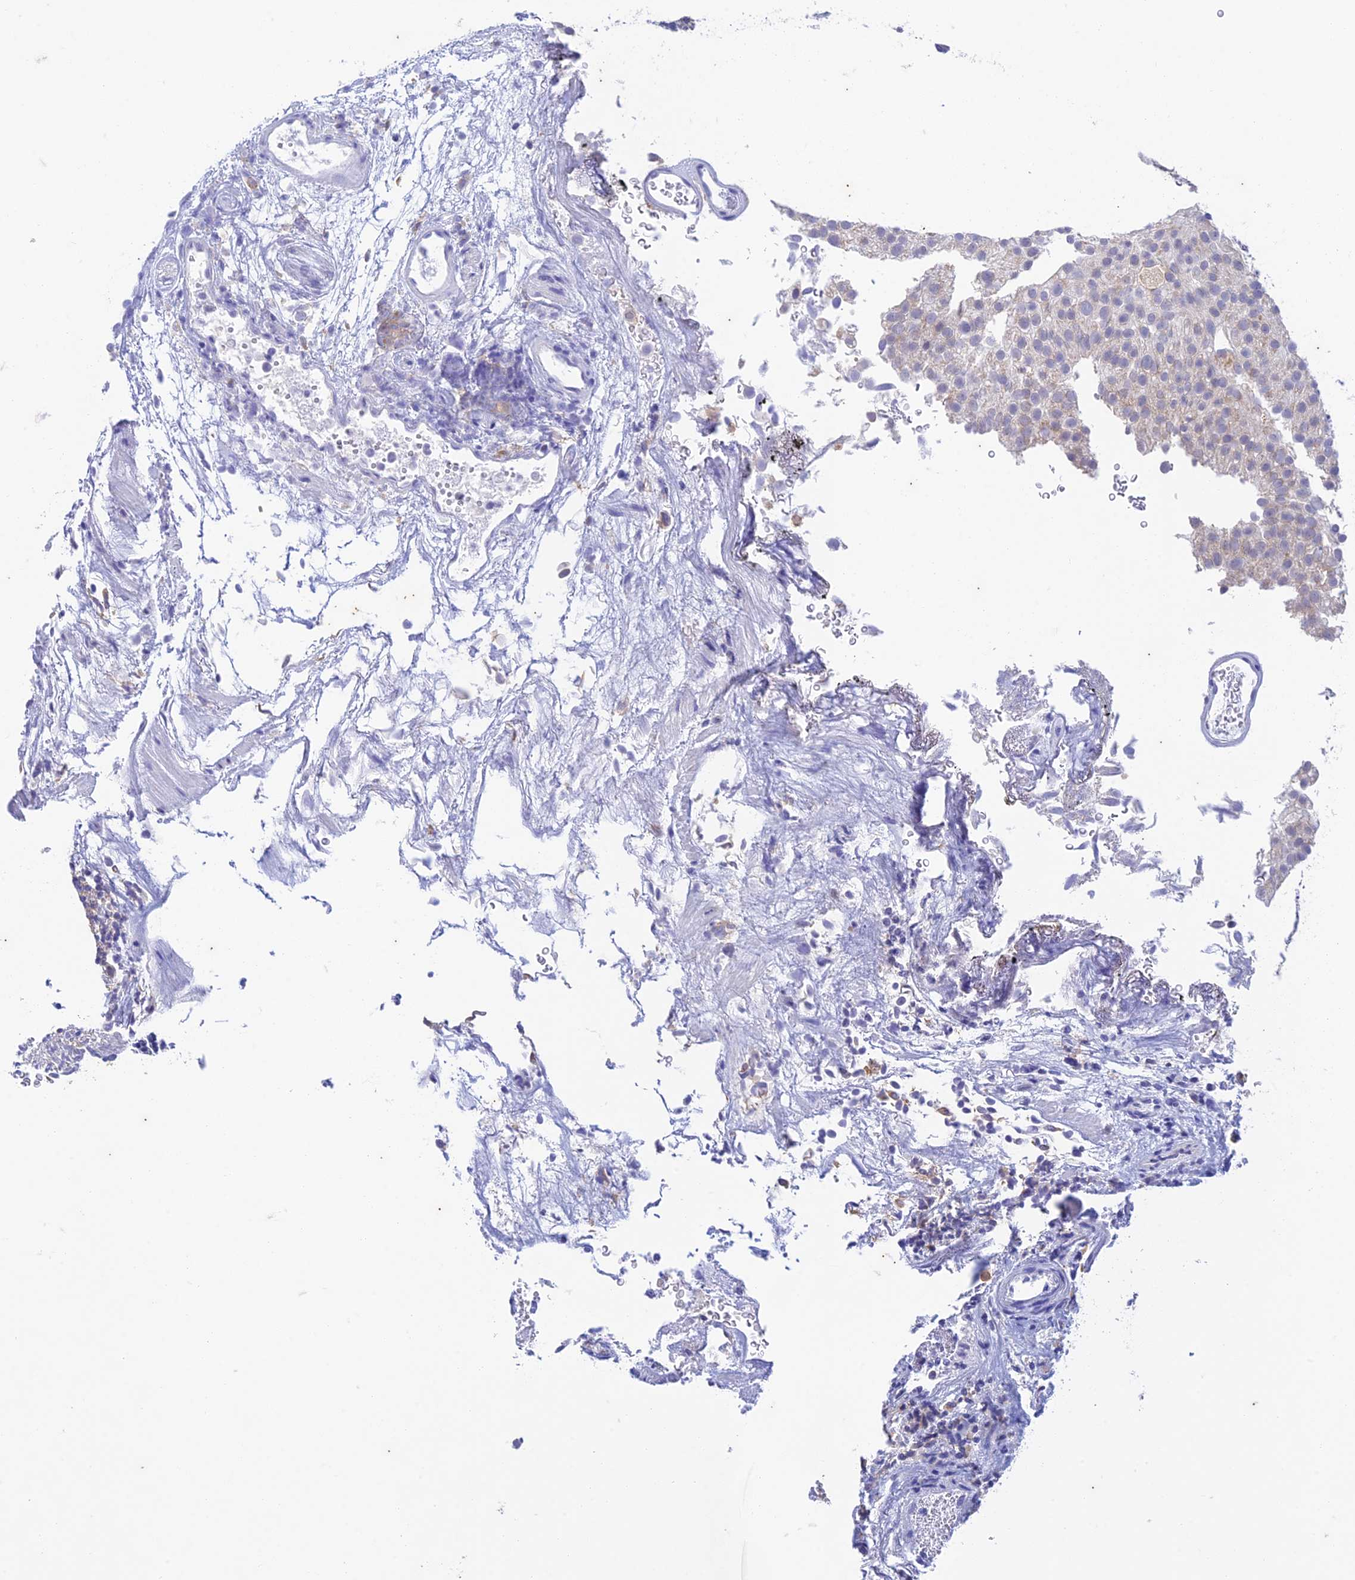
{"staining": {"intensity": "weak", "quantity": "<25%", "location": "cytoplasmic/membranous"}, "tissue": "urothelial cancer", "cell_type": "Tumor cells", "image_type": "cancer", "snomed": [{"axis": "morphology", "description": "Urothelial carcinoma, Low grade"}, {"axis": "topography", "description": "Urinary bladder"}], "caption": "This is an immunohistochemistry histopathology image of human low-grade urothelial carcinoma. There is no staining in tumor cells.", "gene": "FGF7", "patient": {"sex": "male", "age": 78}}